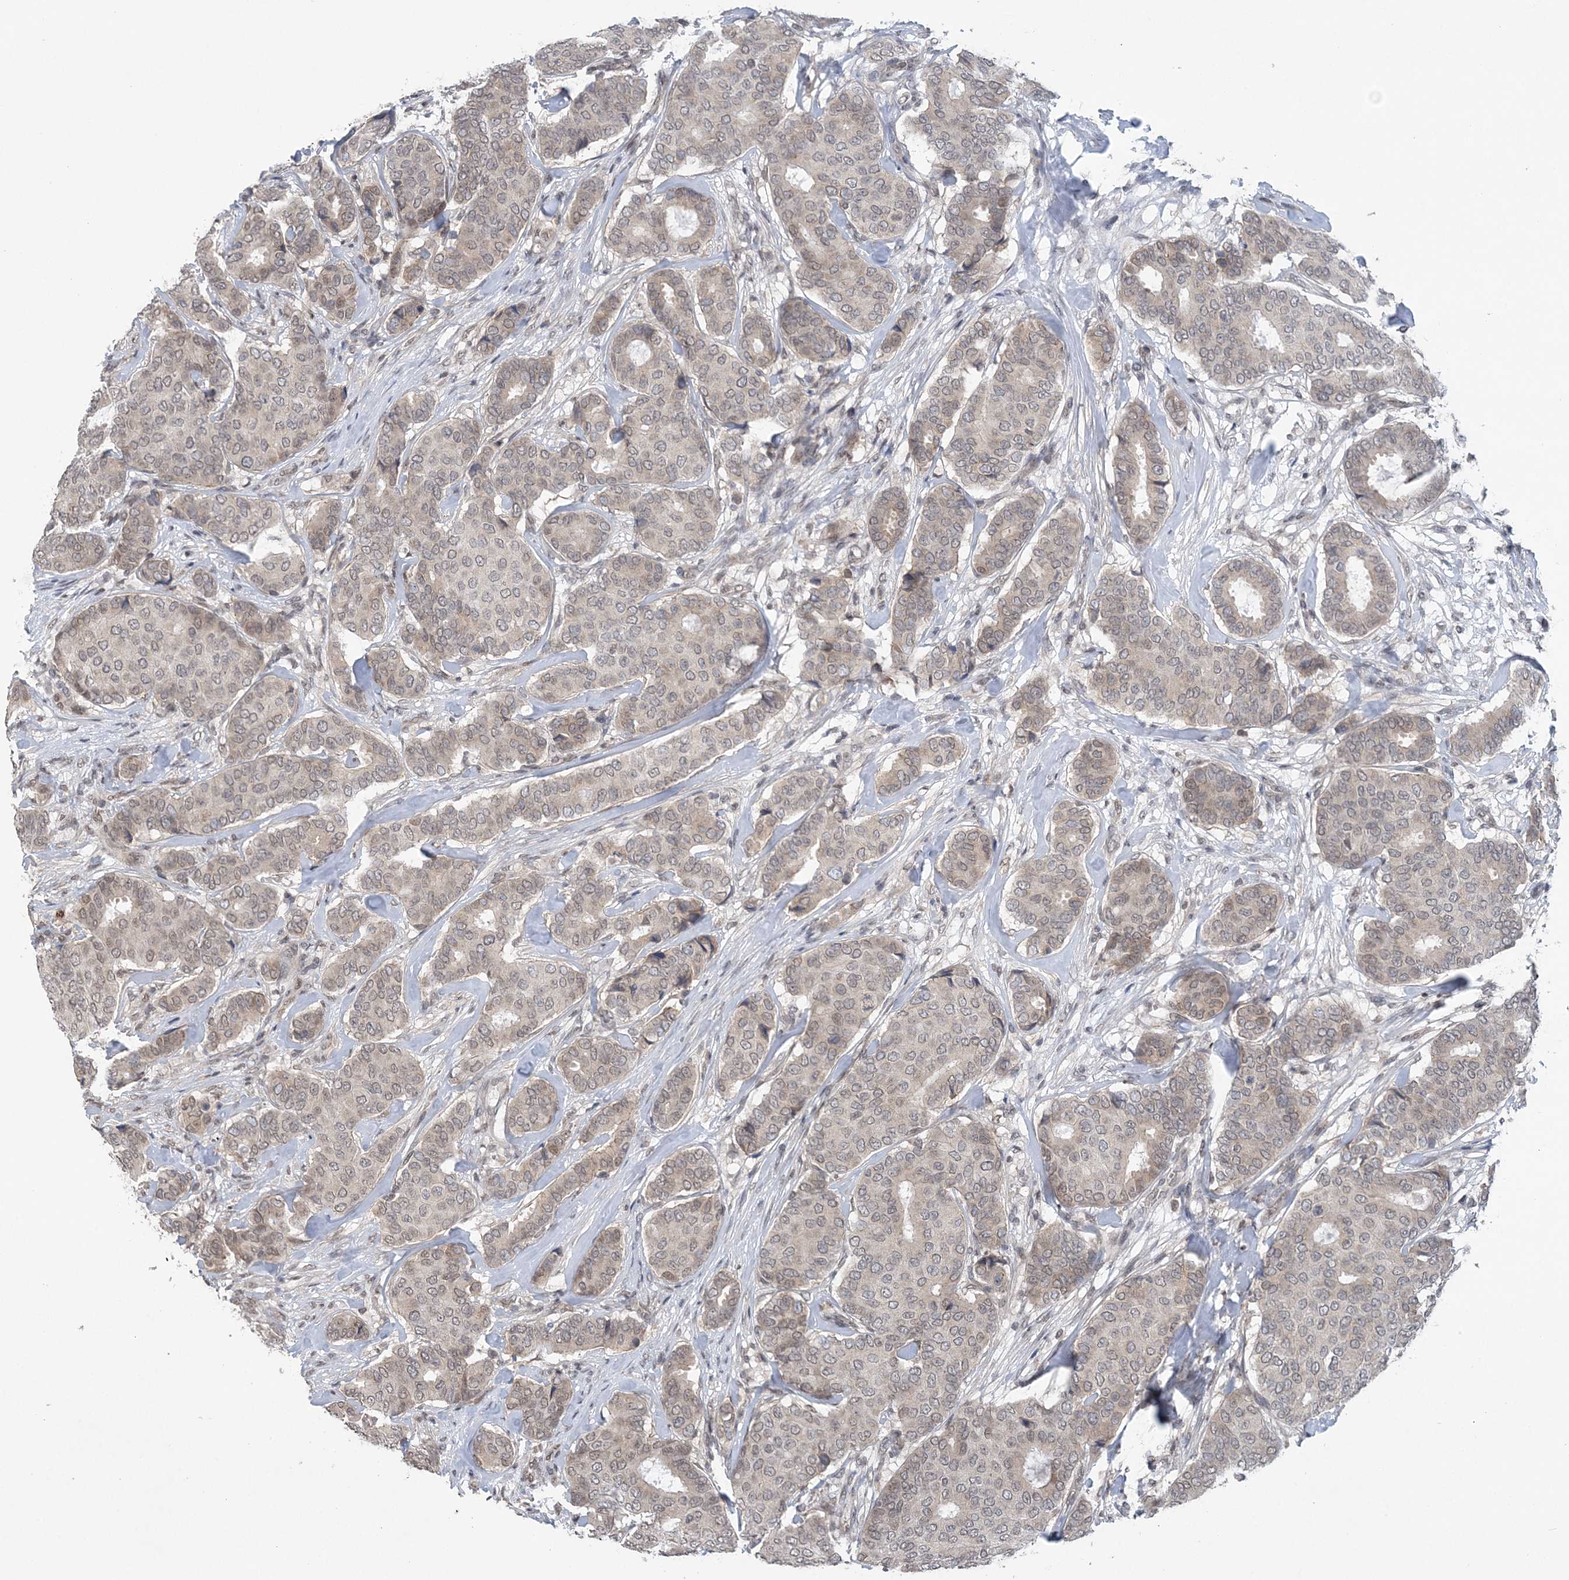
{"staining": {"intensity": "weak", "quantity": ">75%", "location": "nuclear"}, "tissue": "breast cancer", "cell_type": "Tumor cells", "image_type": "cancer", "snomed": [{"axis": "morphology", "description": "Duct carcinoma"}, {"axis": "topography", "description": "Breast"}], "caption": "Approximately >75% of tumor cells in human invasive ductal carcinoma (breast) demonstrate weak nuclear protein expression as visualized by brown immunohistochemical staining.", "gene": "CCDC152", "patient": {"sex": "female", "age": 75}}